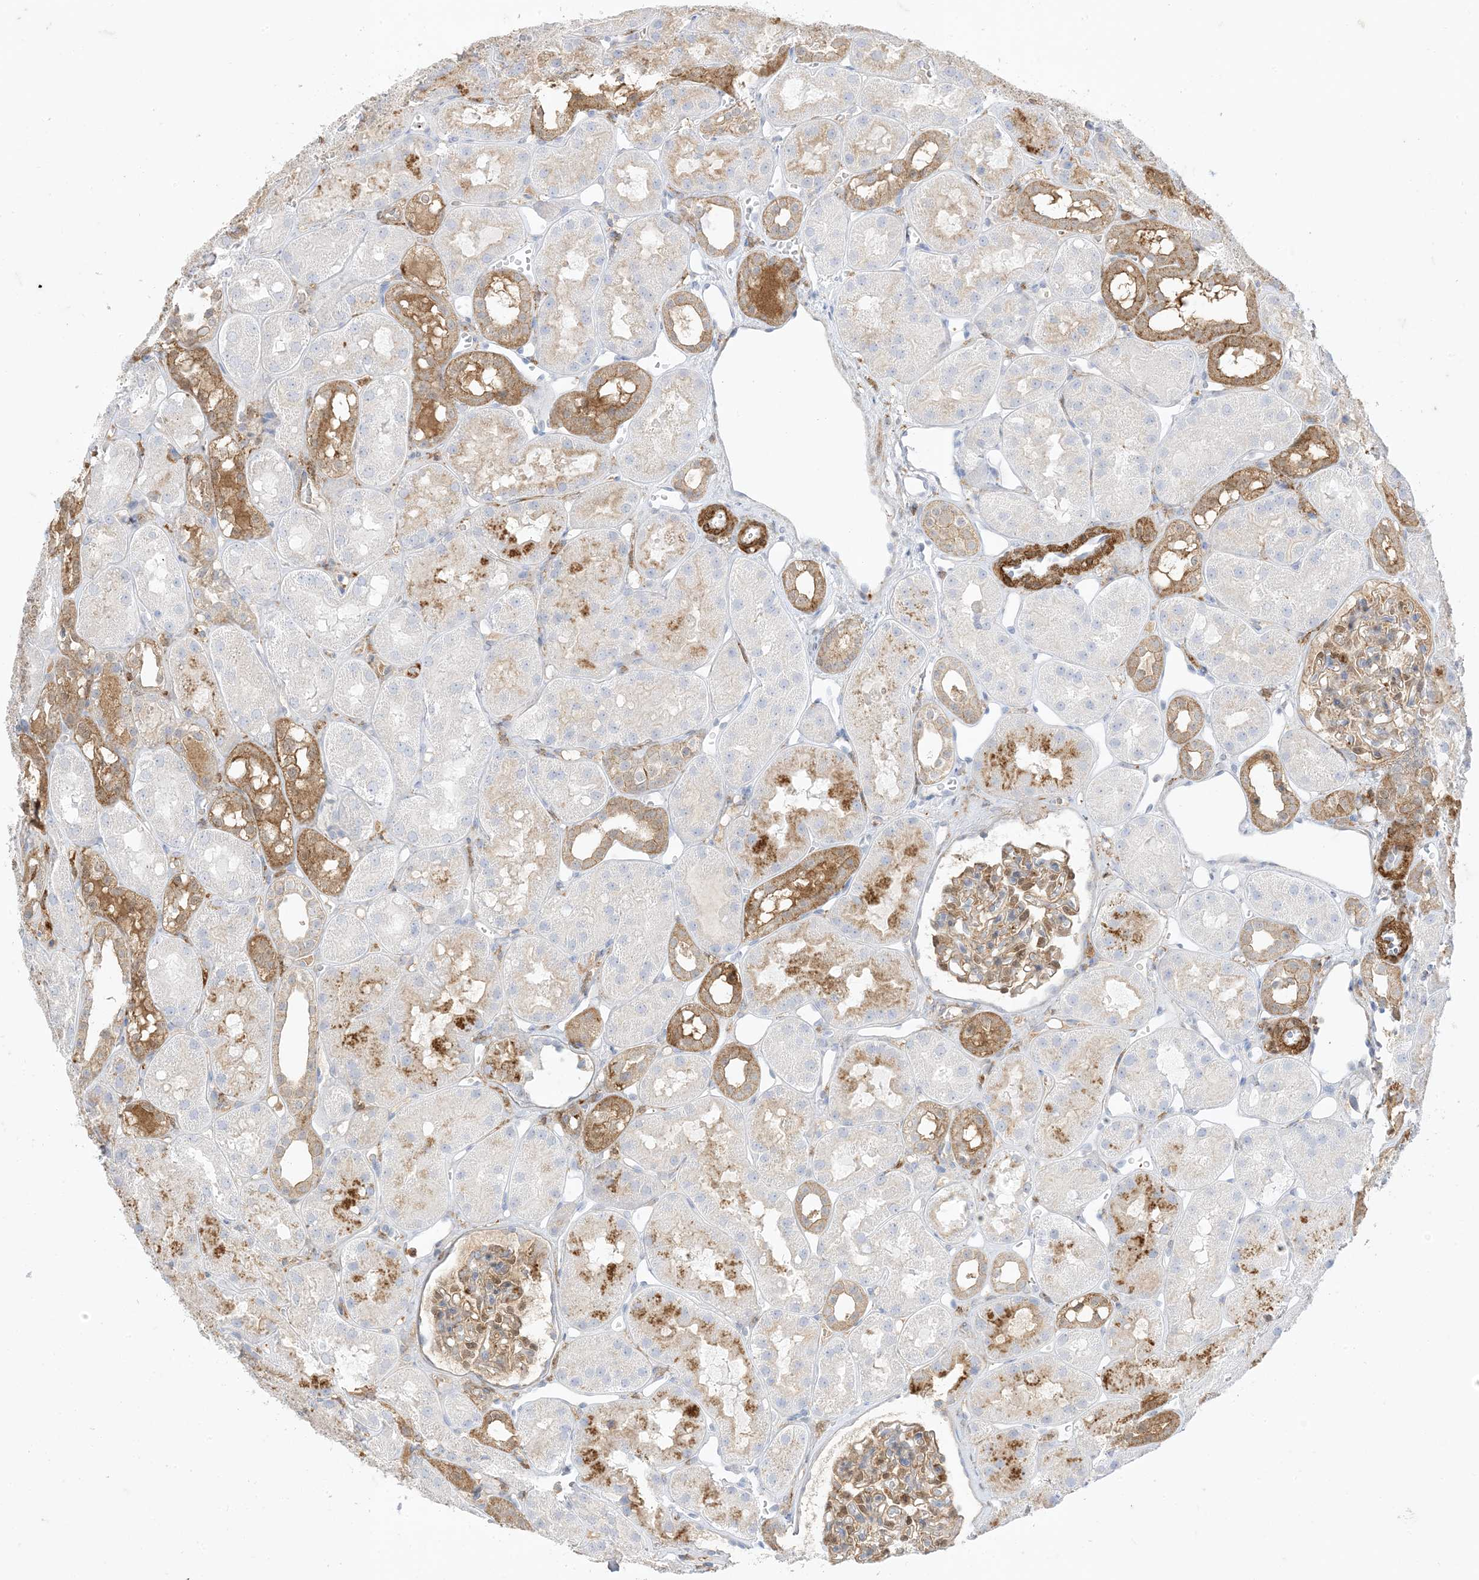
{"staining": {"intensity": "moderate", "quantity": ">75%", "location": "cytoplasmic/membranous"}, "tissue": "kidney", "cell_type": "Cells in glomeruli", "image_type": "normal", "snomed": [{"axis": "morphology", "description": "Normal tissue, NOS"}, {"axis": "topography", "description": "Kidney"}], "caption": "Immunohistochemistry (IHC) (DAB) staining of normal kidney shows moderate cytoplasmic/membranous protein staining in about >75% of cells in glomeruli. The protein of interest is shown in brown color, while the nuclei are stained blue.", "gene": "GSN", "patient": {"sex": "male", "age": 16}}